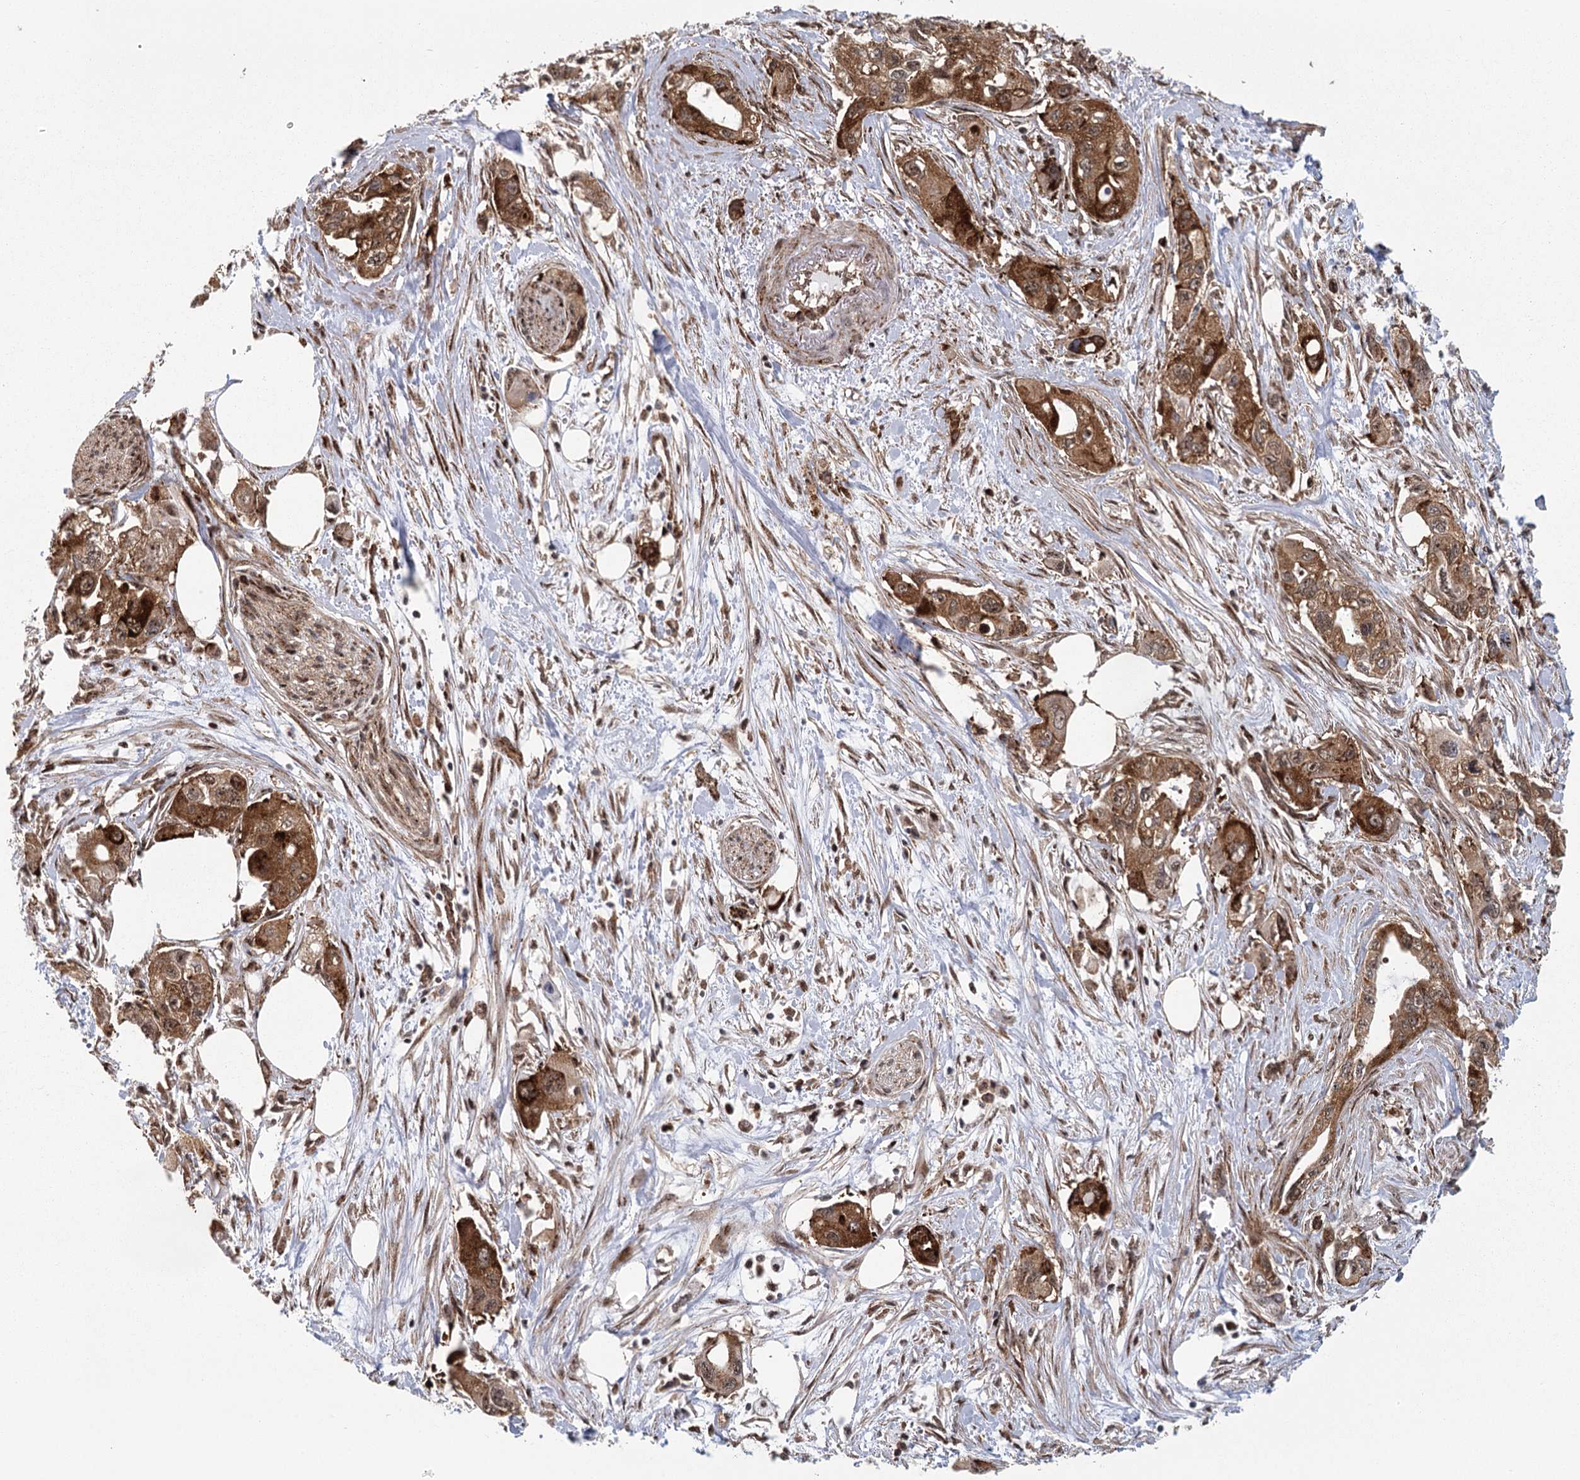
{"staining": {"intensity": "strong", "quantity": ">75%", "location": "cytoplasmic/membranous"}, "tissue": "pancreatic cancer", "cell_type": "Tumor cells", "image_type": "cancer", "snomed": [{"axis": "morphology", "description": "Adenocarcinoma, NOS"}, {"axis": "topography", "description": "Pancreas"}], "caption": "Immunohistochemistry histopathology image of adenocarcinoma (pancreatic) stained for a protein (brown), which displays high levels of strong cytoplasmic/membranous positivity in about >75% of tumor cells.", "gene": "PARM1", "patient": {"sex": "male", "age": 75}}